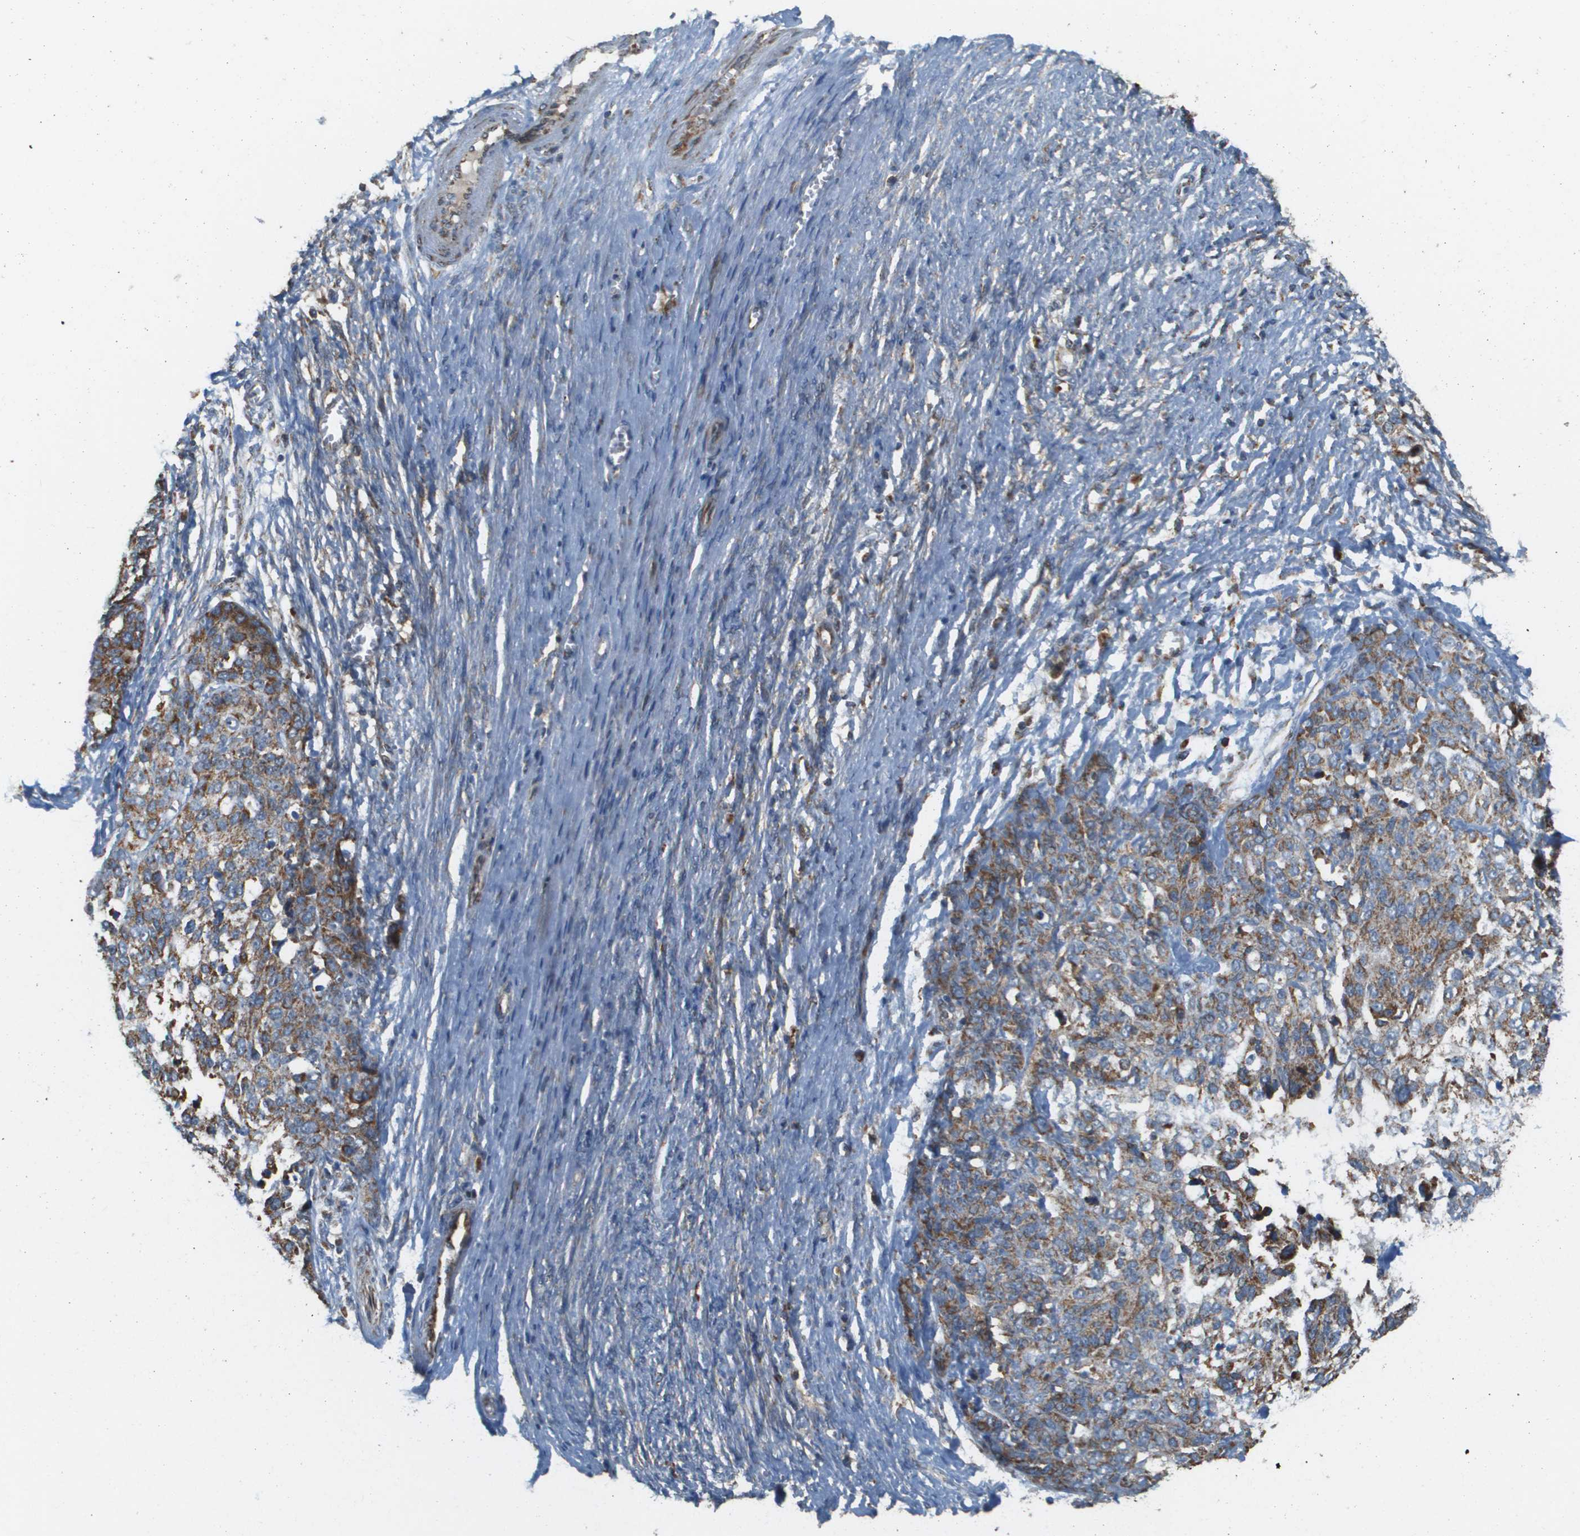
{"staining": {"intensity": "moderate", "quantity": ">75%", "location": "cytoplasmic/membranous"}, "tissue": "ovarian cancer", "cell_type": "Tumor cells", "image_type": "cancer", "snomed": [{"axis": "morphology", "description": "Cystadenocarcinoma, serous, NOS"}, {"axis": "topography", "description": "Ovary"}], "caption": "Immunohistochemistry micrograph of human serous cystadenocarcinoma (ovarian) stained for a protein (brown), which demonstrates medium levels of moderate cytoplasmic/membranous staining in approximately >75% of tumor cells.", "gene": "NRK", "patient": {"sex": "female", "age": 44}}